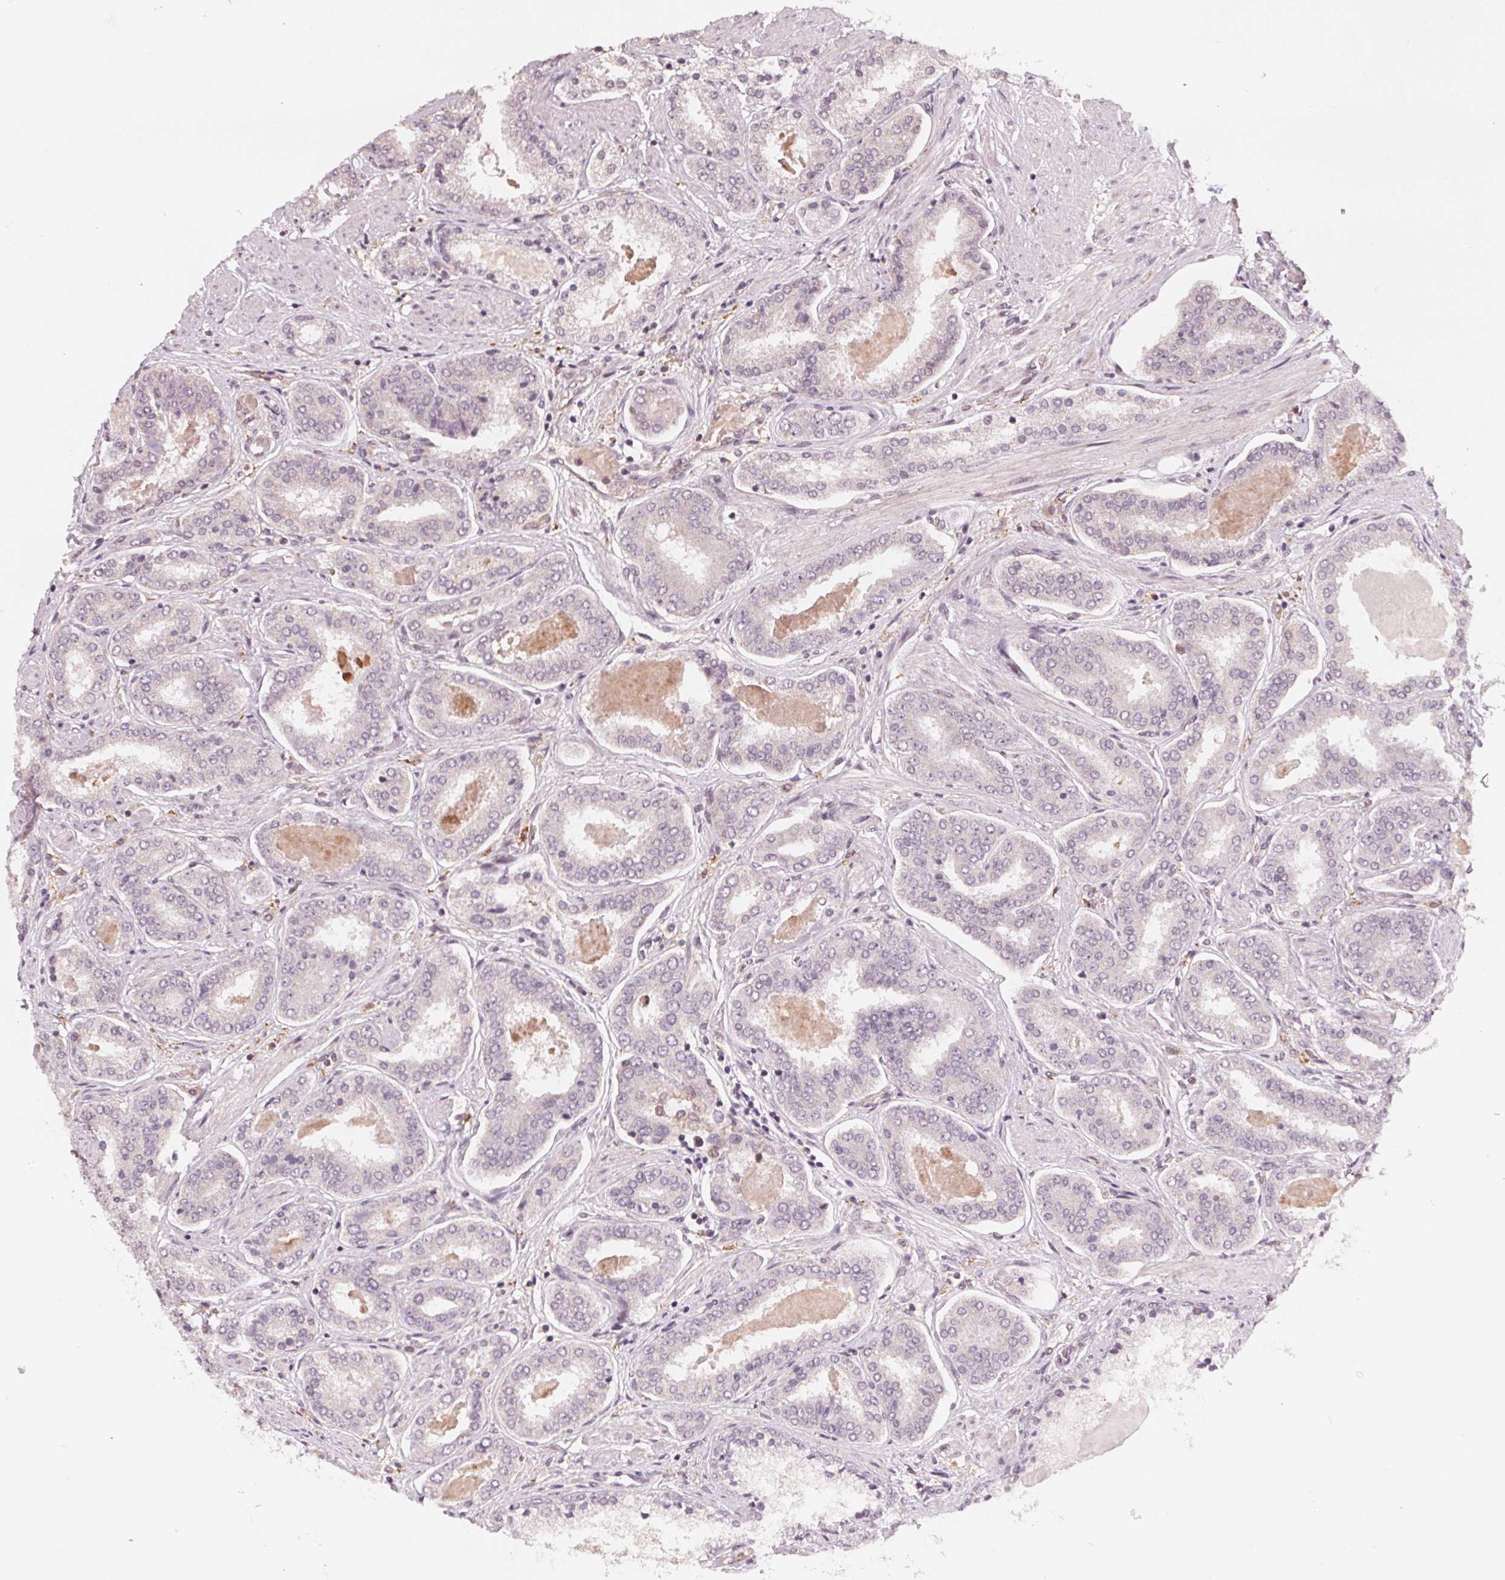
{"staining": {"intensity": "negative", "quantity": "none", "location": "none"}, "tissue": "prostate cancer", "cell_type": "Tumor cells", "image_type": "cancer", "snomed": [{"axis": "morphology", "description": "Adenocarcinoma, High grade"}, {"axis": "topography", "description": "Prostate"}], "caption": "Immunohistochemistry (IHC) image of neoplastic tissue: prostate cancer (high-grade adenocarcinoma) stained with DAB shows no significant protein expression in tumor cells.", "gene": "IL9R", "patient": {"sex": "male", "age": 63}}